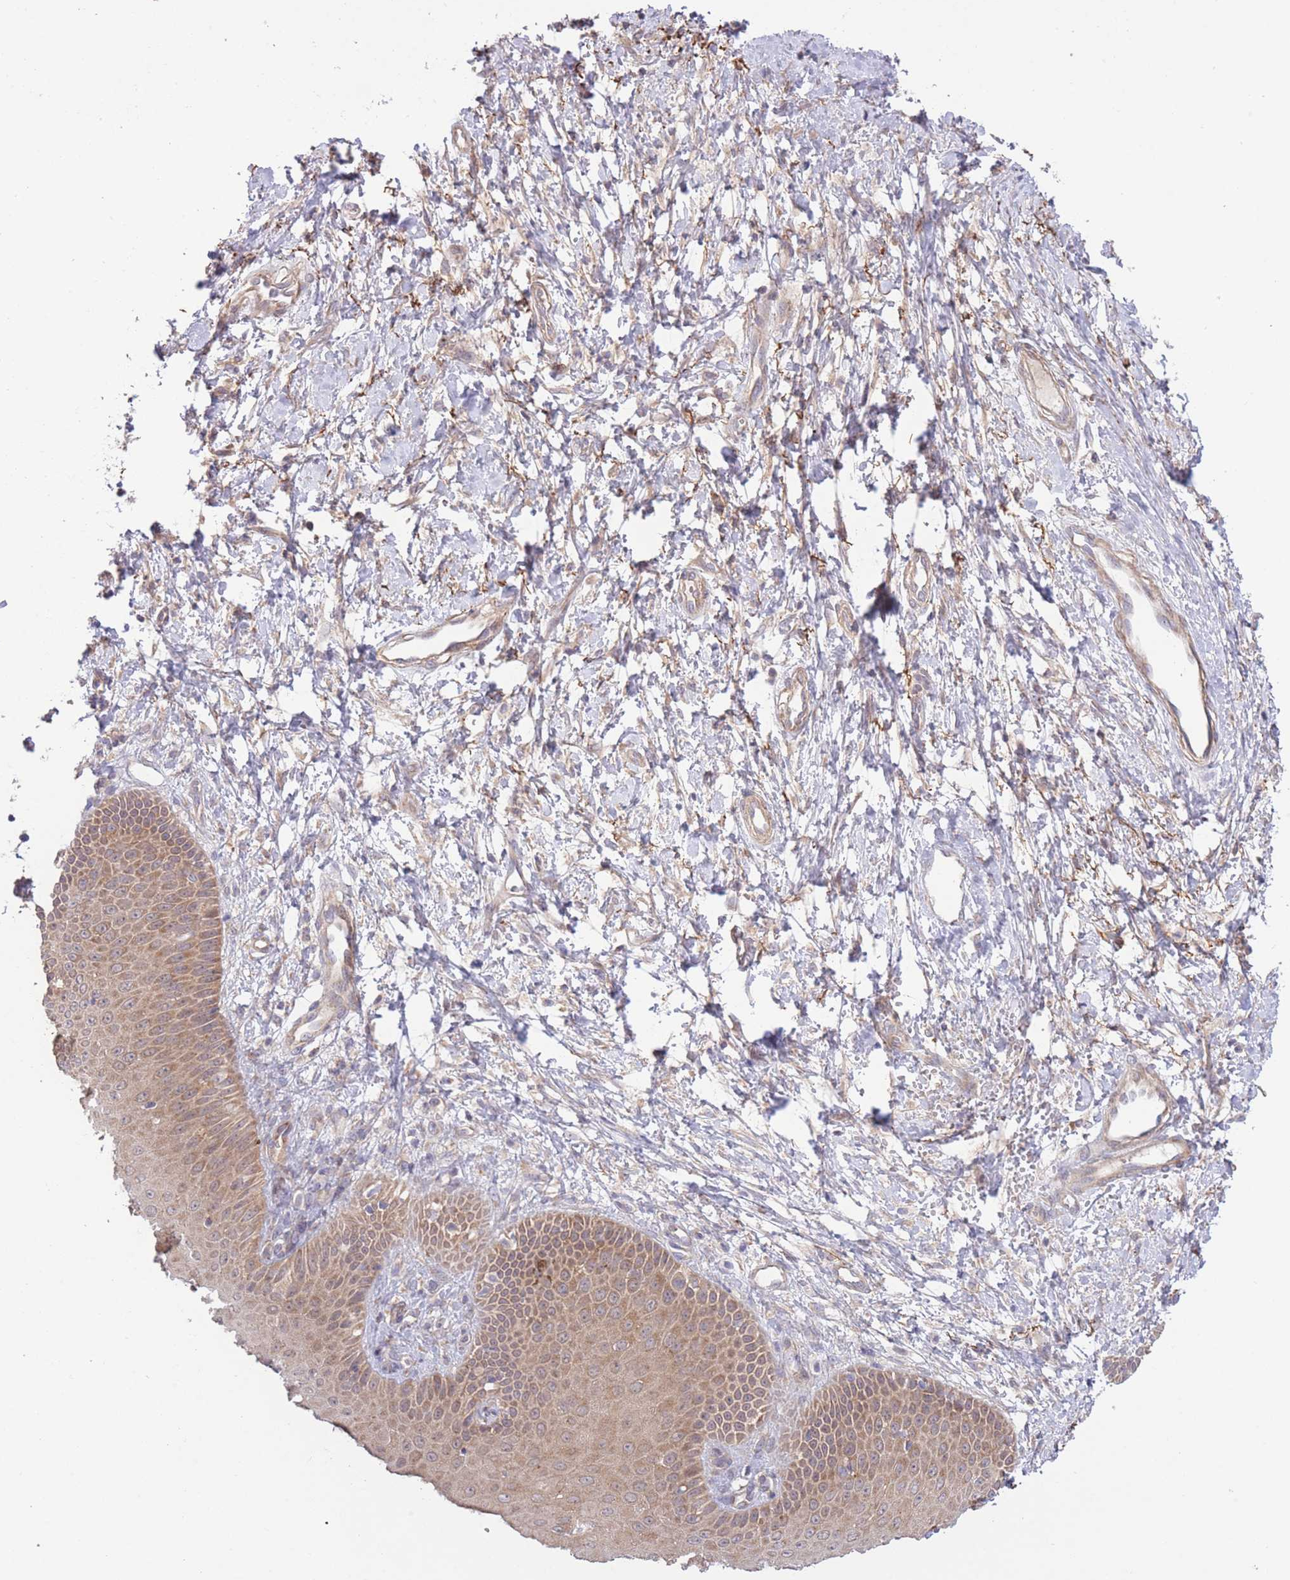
{"staining": {"intensity": "moderate", "quantity": ">75%", "location": "cytoplasmic/membranous"}, "tissue": "skin", "cell_type": "Epidermal cells", "image_type": "normal", "snomed": [{"axis": "morphology", "description": "Normal tissue, NOS"}, {"axis": "topography", "description": "Anal"}], "caption": "Normal skin demonstrates moderate cytoplasmic/membranous staining in approximately >75% of epidermal cells, visualized by immunohistochemistry.", "gene": "ATP13A2", "patient": {"sex": "male", "age": 80}}